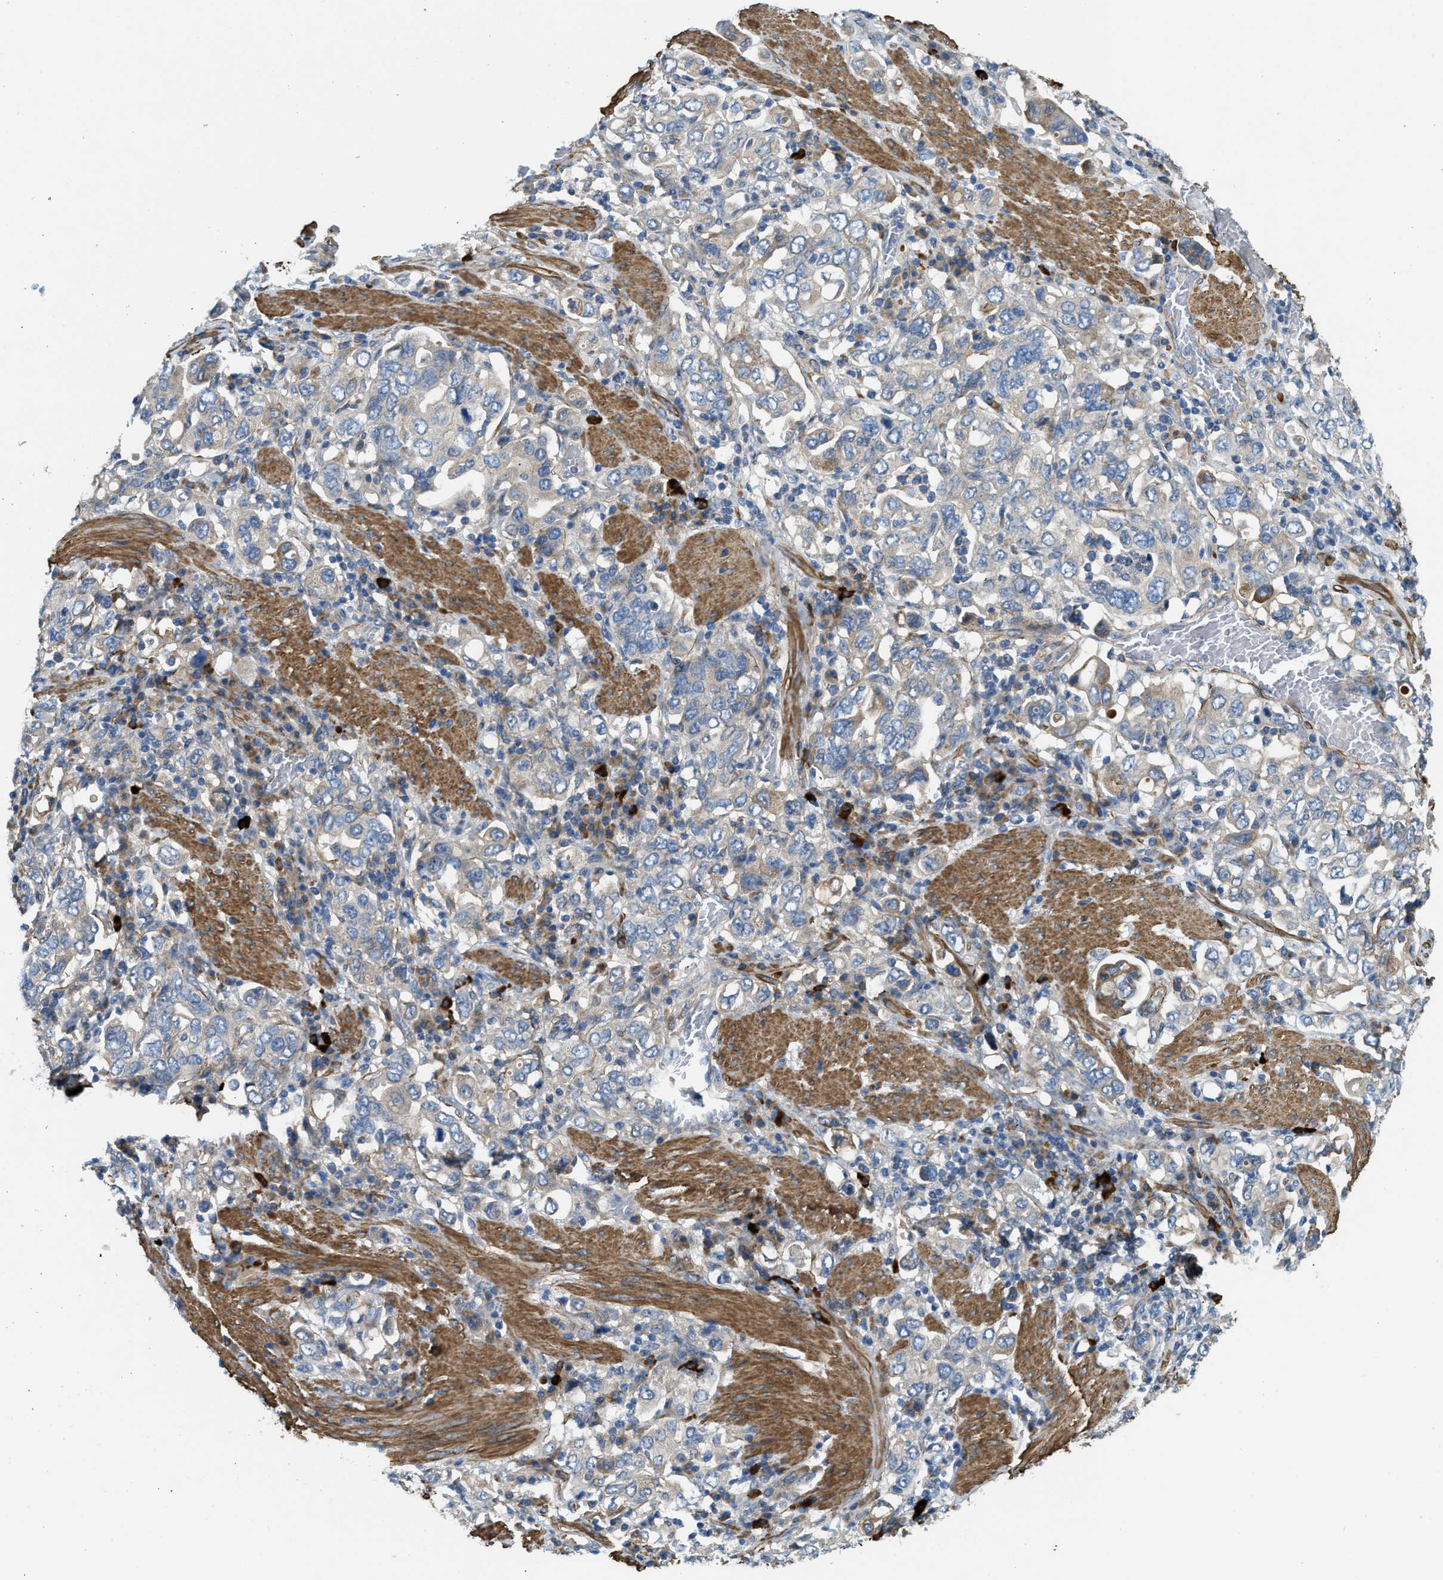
{"staining": {"intensity": "moderate", "quantity": "<25%", "location": "cytoplasmic/membranous"}, "tissue": "stomach cancer", "cell_type": "Tumor cells", "image_type": "cancer", "snomed": [{"axis": "morphology", "description": "Adenocarcinoma, NOS"}, {"axis": "topography", "description": "Stomach, upper"}], "caption": "This is a micrograph of IHC staining of stomach cancer, which shows moderate expression in the cytoplasmic/membranous of tumor cells.", "gene": "BMPR1A", "patient": {"sex": "male", "age": 62}}